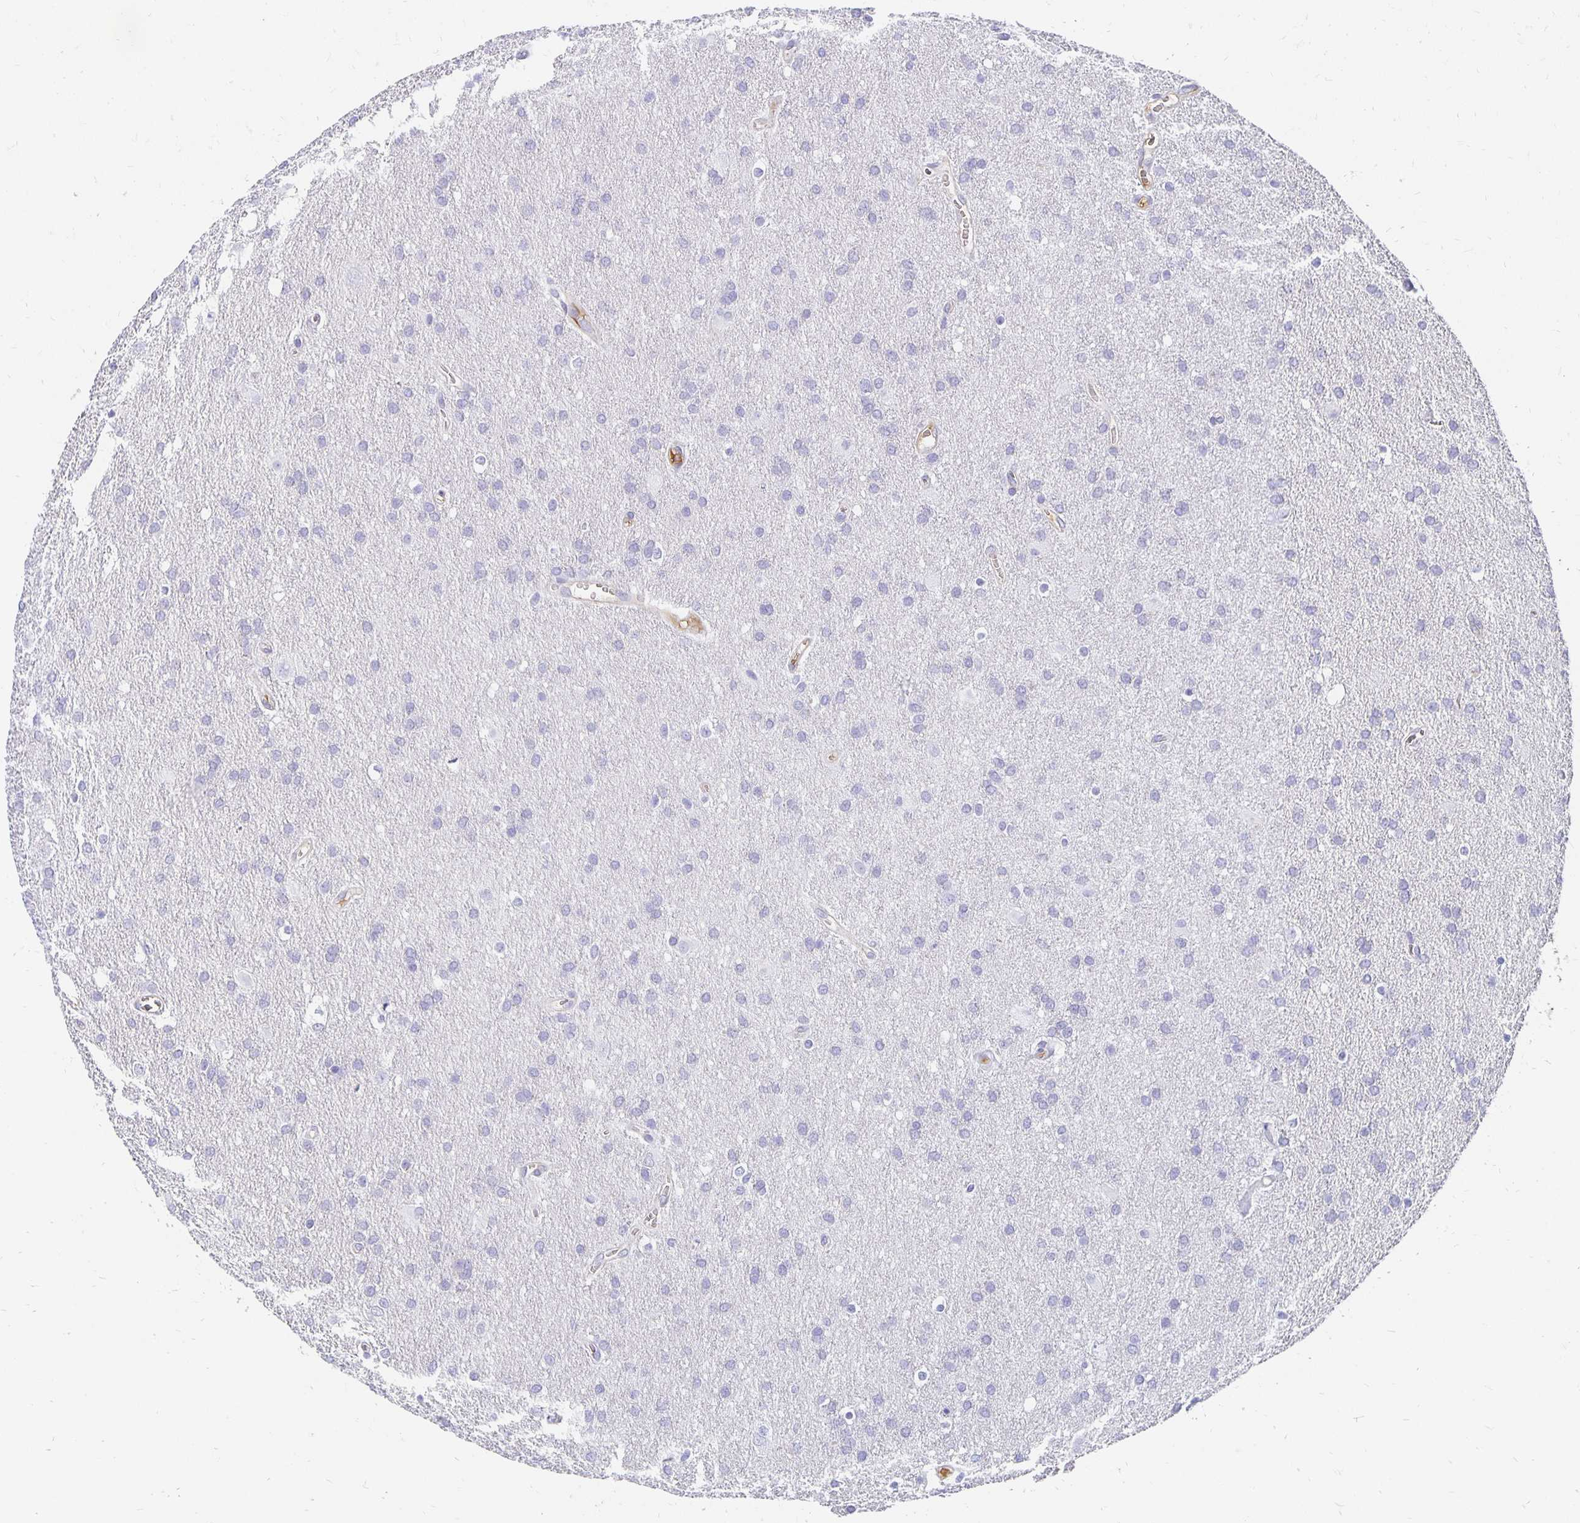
{"staining": {"intensity": "negative", "quantity": "none", "location": "none"}, "tissue": "glioma", "cell_type": "Tumor cells", "image_type": "cancer", "snomed": [{"axis": "morphology", "description": "Glioma, malignant, Low grade"}, {"axis": "topography", "description": "Brain"}], "caption": "An immunohistochemistry histopathology image of glioma is shown. There is no staining in tumor cells of glioma.", "gene": "APOB", "patient": {"sex": "male", "age": 66}}